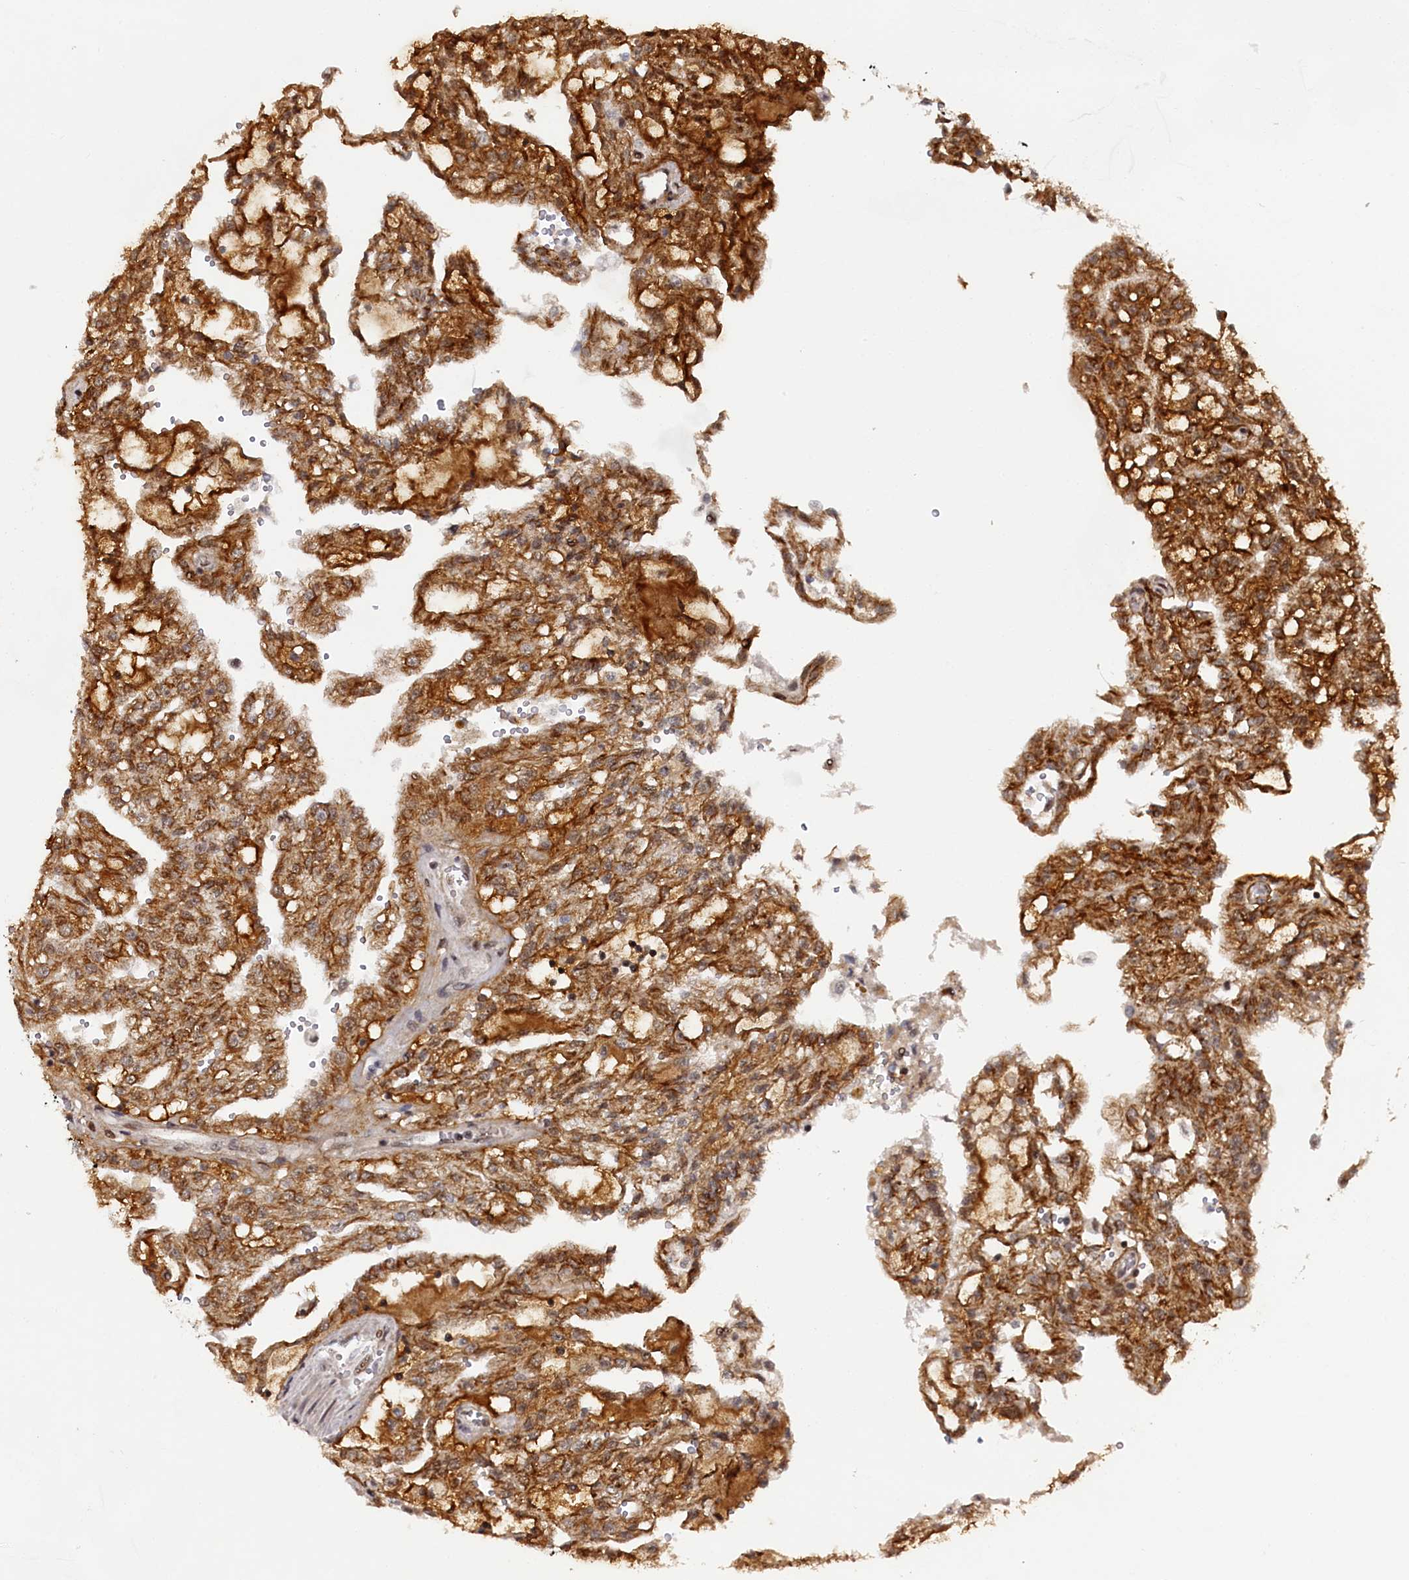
{"staining": {"intensity": "strong", "quantity": ">75%", "location": "cytoplasmic/membranous,nuclear"}, "tissue": "renal cancer", "cell_type": "Tumor cells", "image_type": "cancer", "snomed": [{"axis": "morphology", "description": "Adenocarcinoma, NOS"}, {"axis": "topography", "description": "Kidney"}], "caption": "High-power microscopy captured an immunohistochemistry (IHC) photomicrograph of renal adenocarcinoma, revealing strong cytoplasmic/membranous and nuclear staining in approximately >75% of tumor cells. The staining was performed using DAB, with brown indicating positive protein expression. Nuclei are stained blue with hematoxylin.", "gene": "BUB3", "patient": {"sex": "male", "age": 63}}